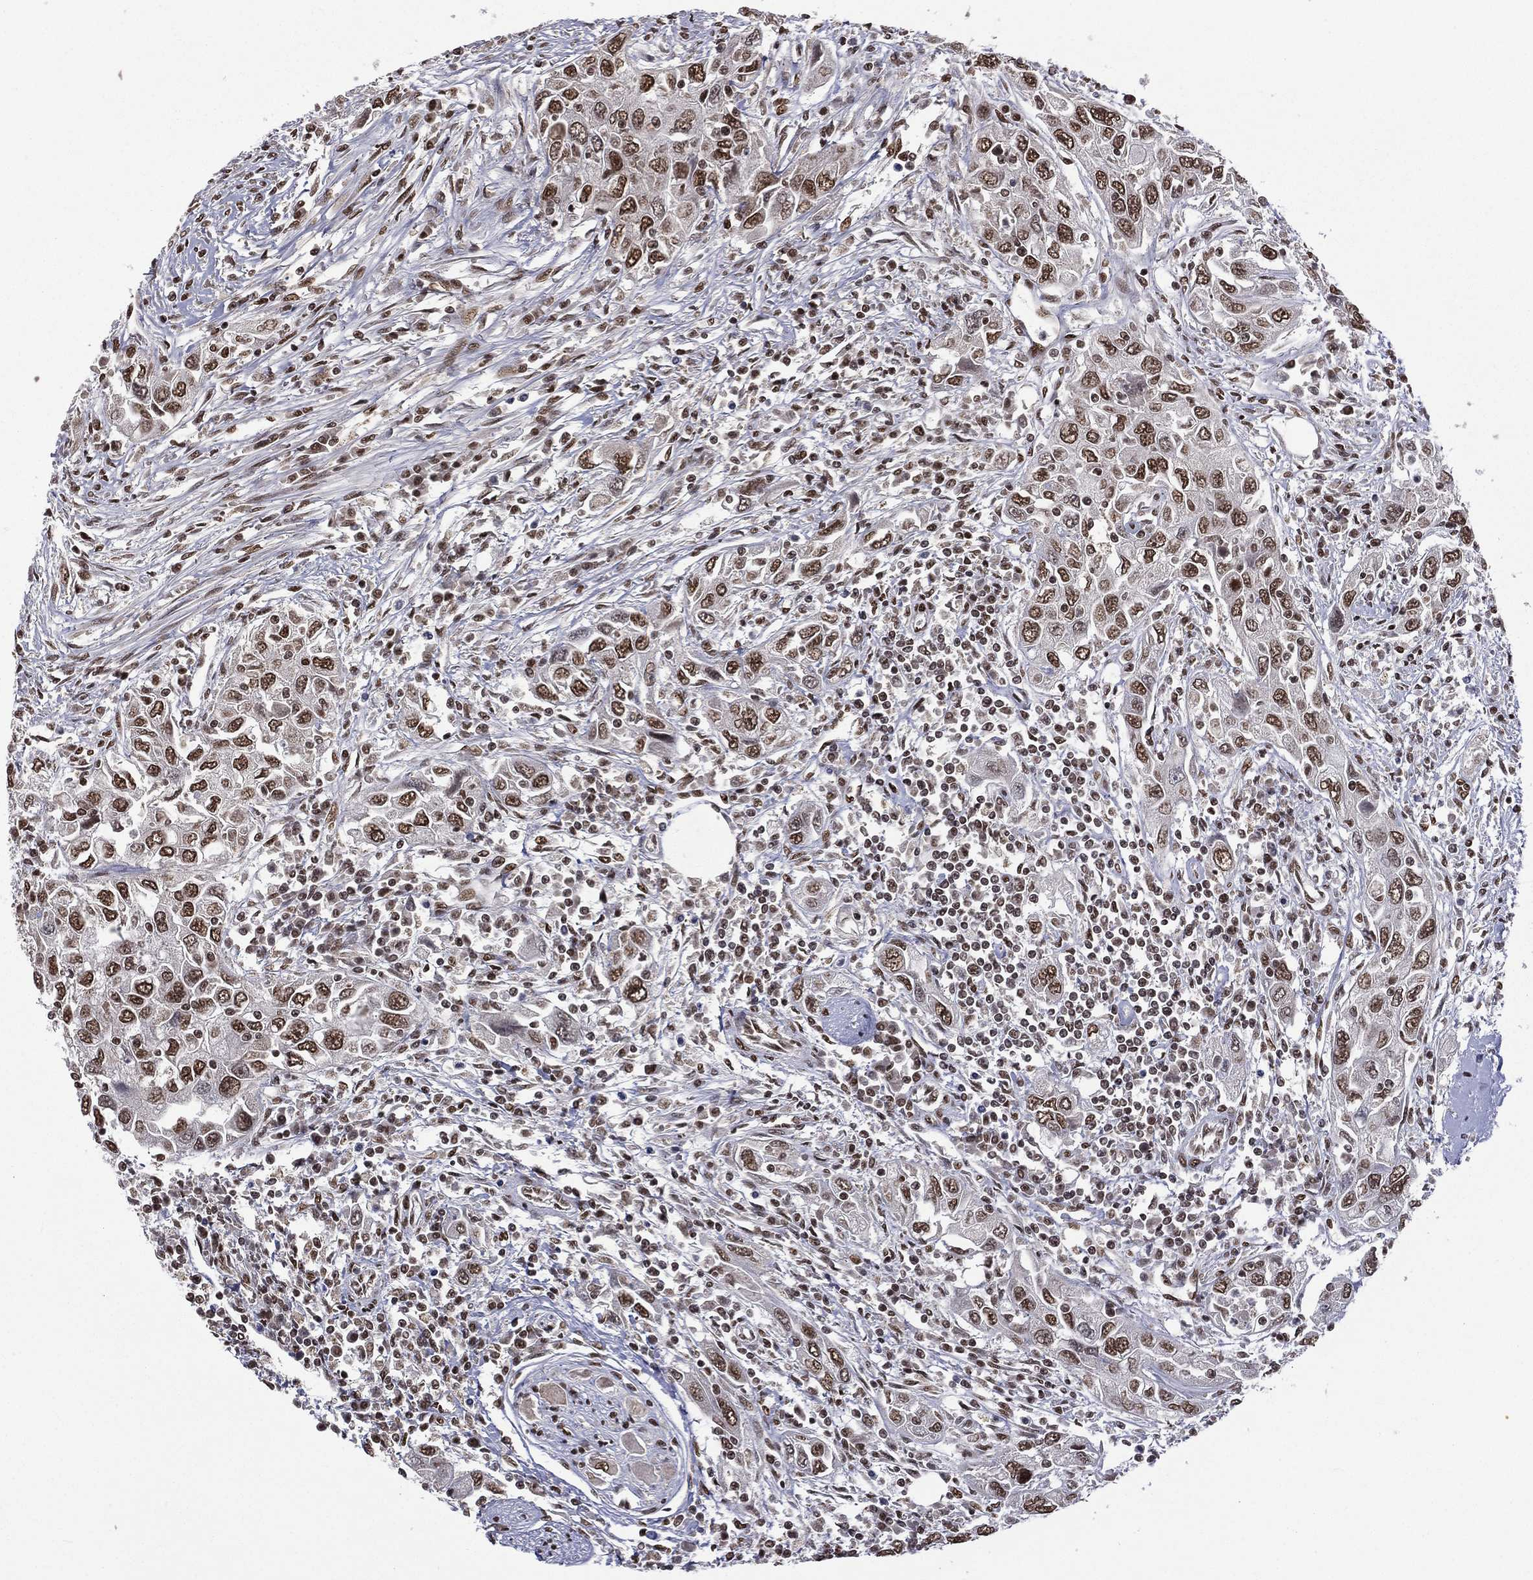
{"staining": {"intensity": "strong", "quantity": "25%-75%", "location": "nuclear"}, "tissue": "urothelial cancer", "cell_type": "Tumor cells", "image_type": "cancer", "snomed": [{"axis": "morphology", "description": "Urothelial carcinoma, High grade"}, {"axis": "topography", "description": "Urinary bladder"}], "caption": "IHC histopathology image of neoplastic tissue: urothelial cancer stained using immunohistochemistry (IHC) displays high levels of strong protein expression localized specifically in the nuclear of tumor cells, appearing as a nuclear brown color.", "gene": "C5orf24", "patient": {"sex": "male", "age": 76}}